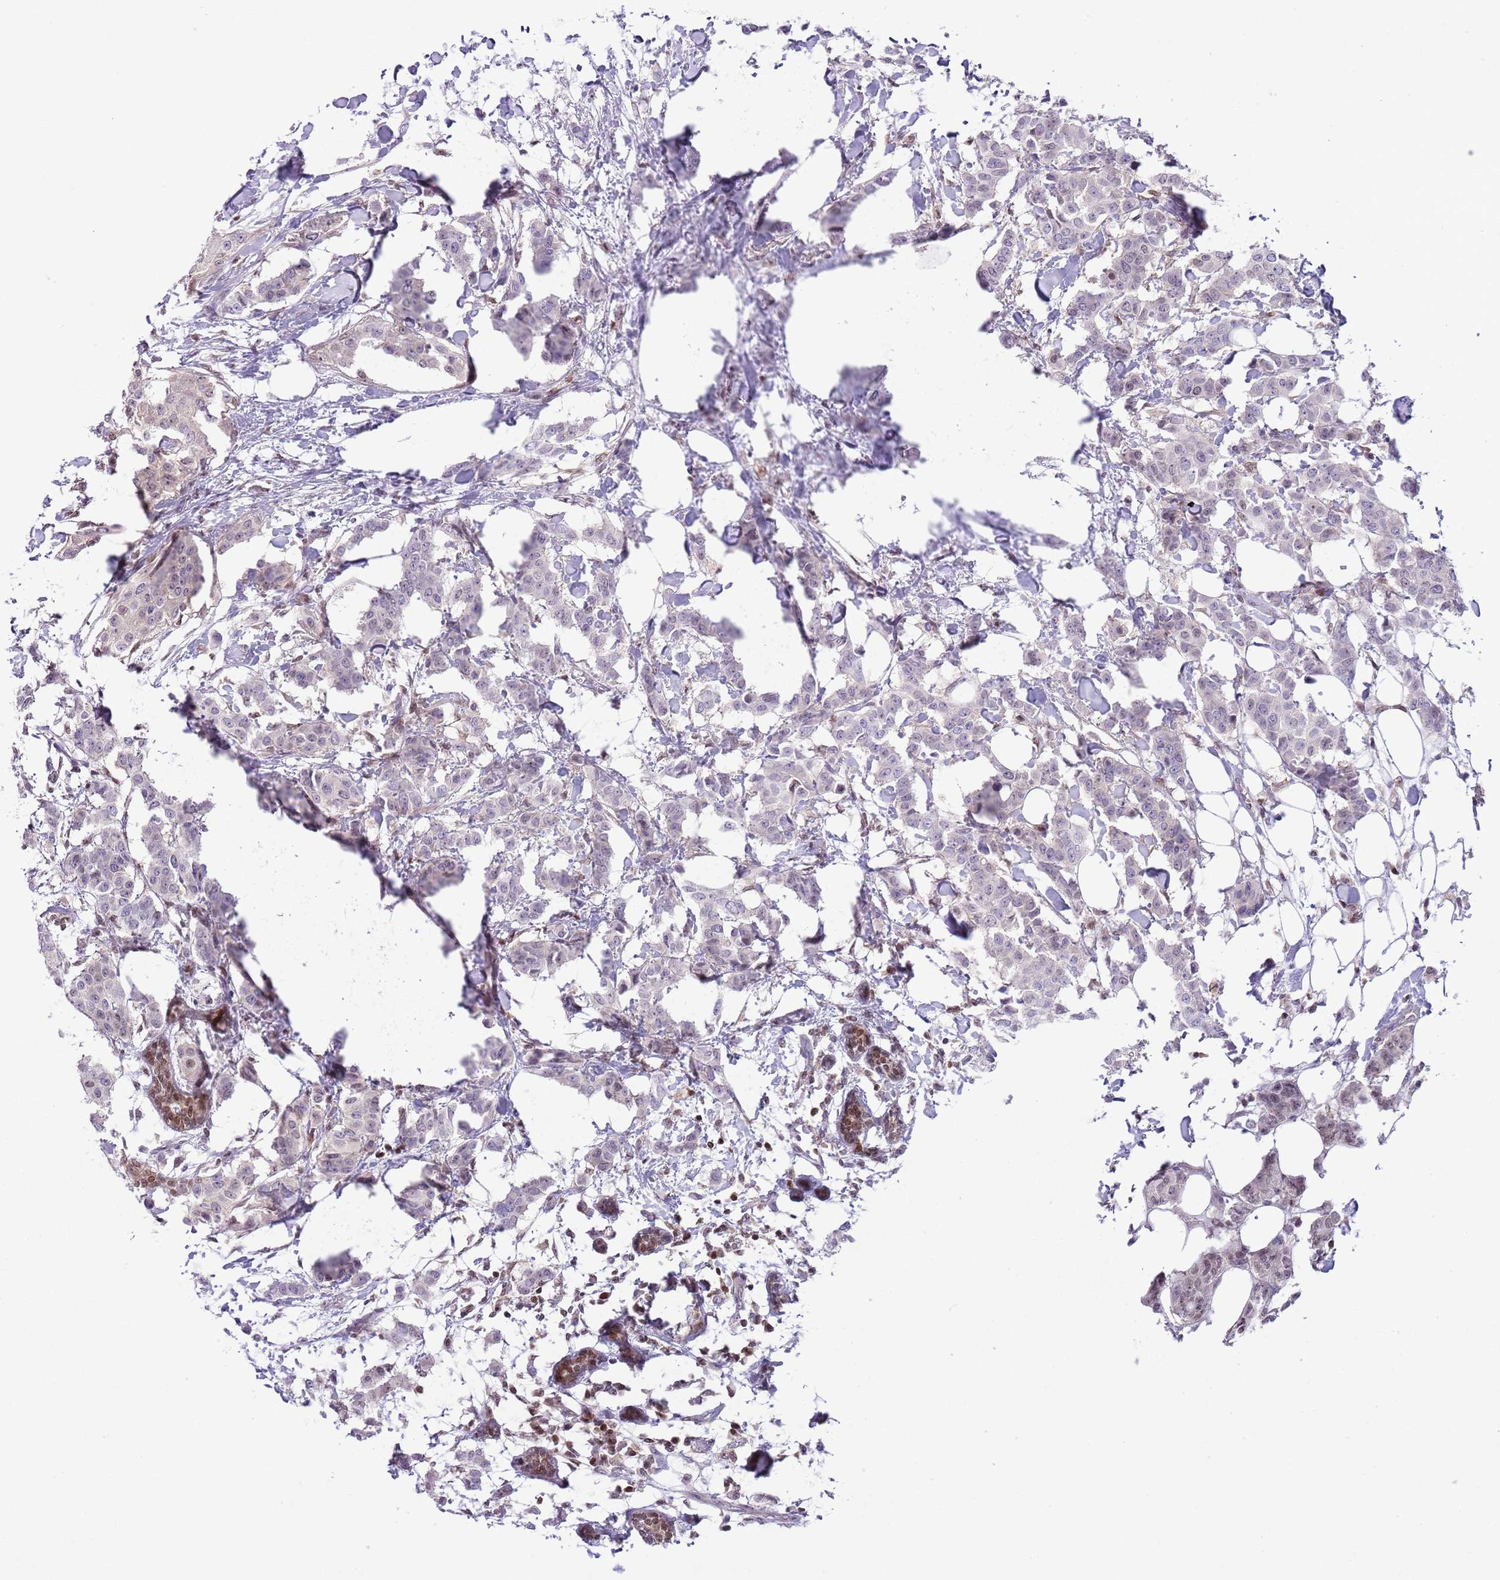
{"staining": {"intensity": "negative", "quantity": "none", "location": "none"}, "tissue": "breast cancer", "cell_type": "Tumor cells", "image_type": "cancer", "snomed": [{"axis": "morphology", "description": "Duct carcinoma"}, {"axis": "topography", "description": "Breast"}], "caption": "Micrograph shows no protein positivity in tumor cells of breast invasive ductal carcinoma tissue. (Stains: DAB (3,3'-diaminobenzidine) IHC with hematoxylin counter stain, Microscopy: brightfield microscopy at high magnification).", "gene": "SELENOH", "patient": {"sex": "female", "age": 40}}